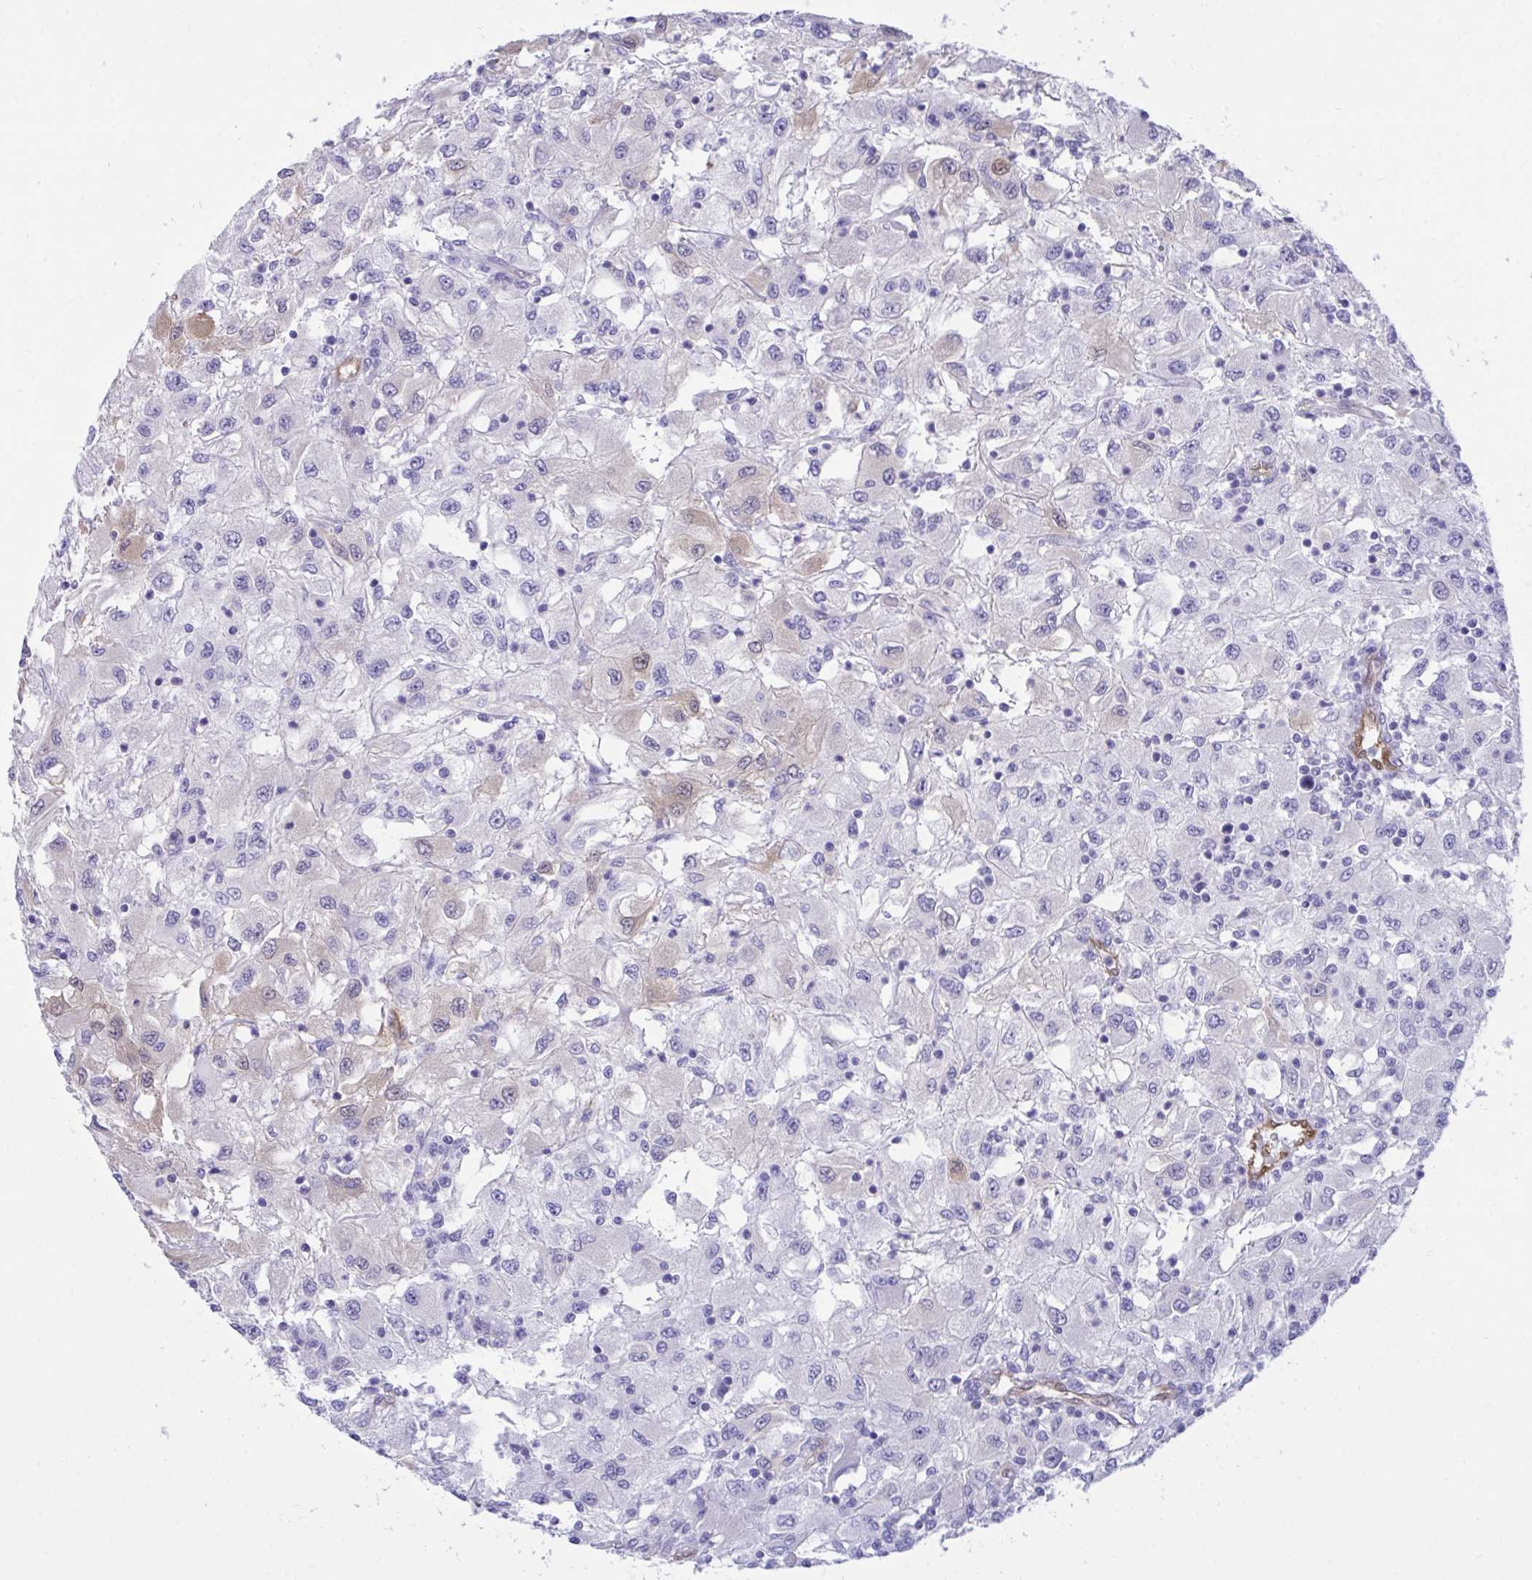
{"staining": {"intensity": "negative", "quantity": "none", "location": "none"}, "tissue": "renal cancer", "cell_type": "Tumor cells", "image_type": "cancer", "snomed": [{"axis": "morphology", "description": "Adenocarcinoma, NOS"}, {"axis": "topography", "description": "Kidney"}], "caption": "High magnification brightfield microscopy of adenocarcinoma (renal) stained with DAB (3,3'-diaminobenzidine) (brown) and counterstained with hematoxylin (blue): tumor cells show no significant expression.", "gene": "PGM2L1", "patient": {"sex": "female", "age": 67}}